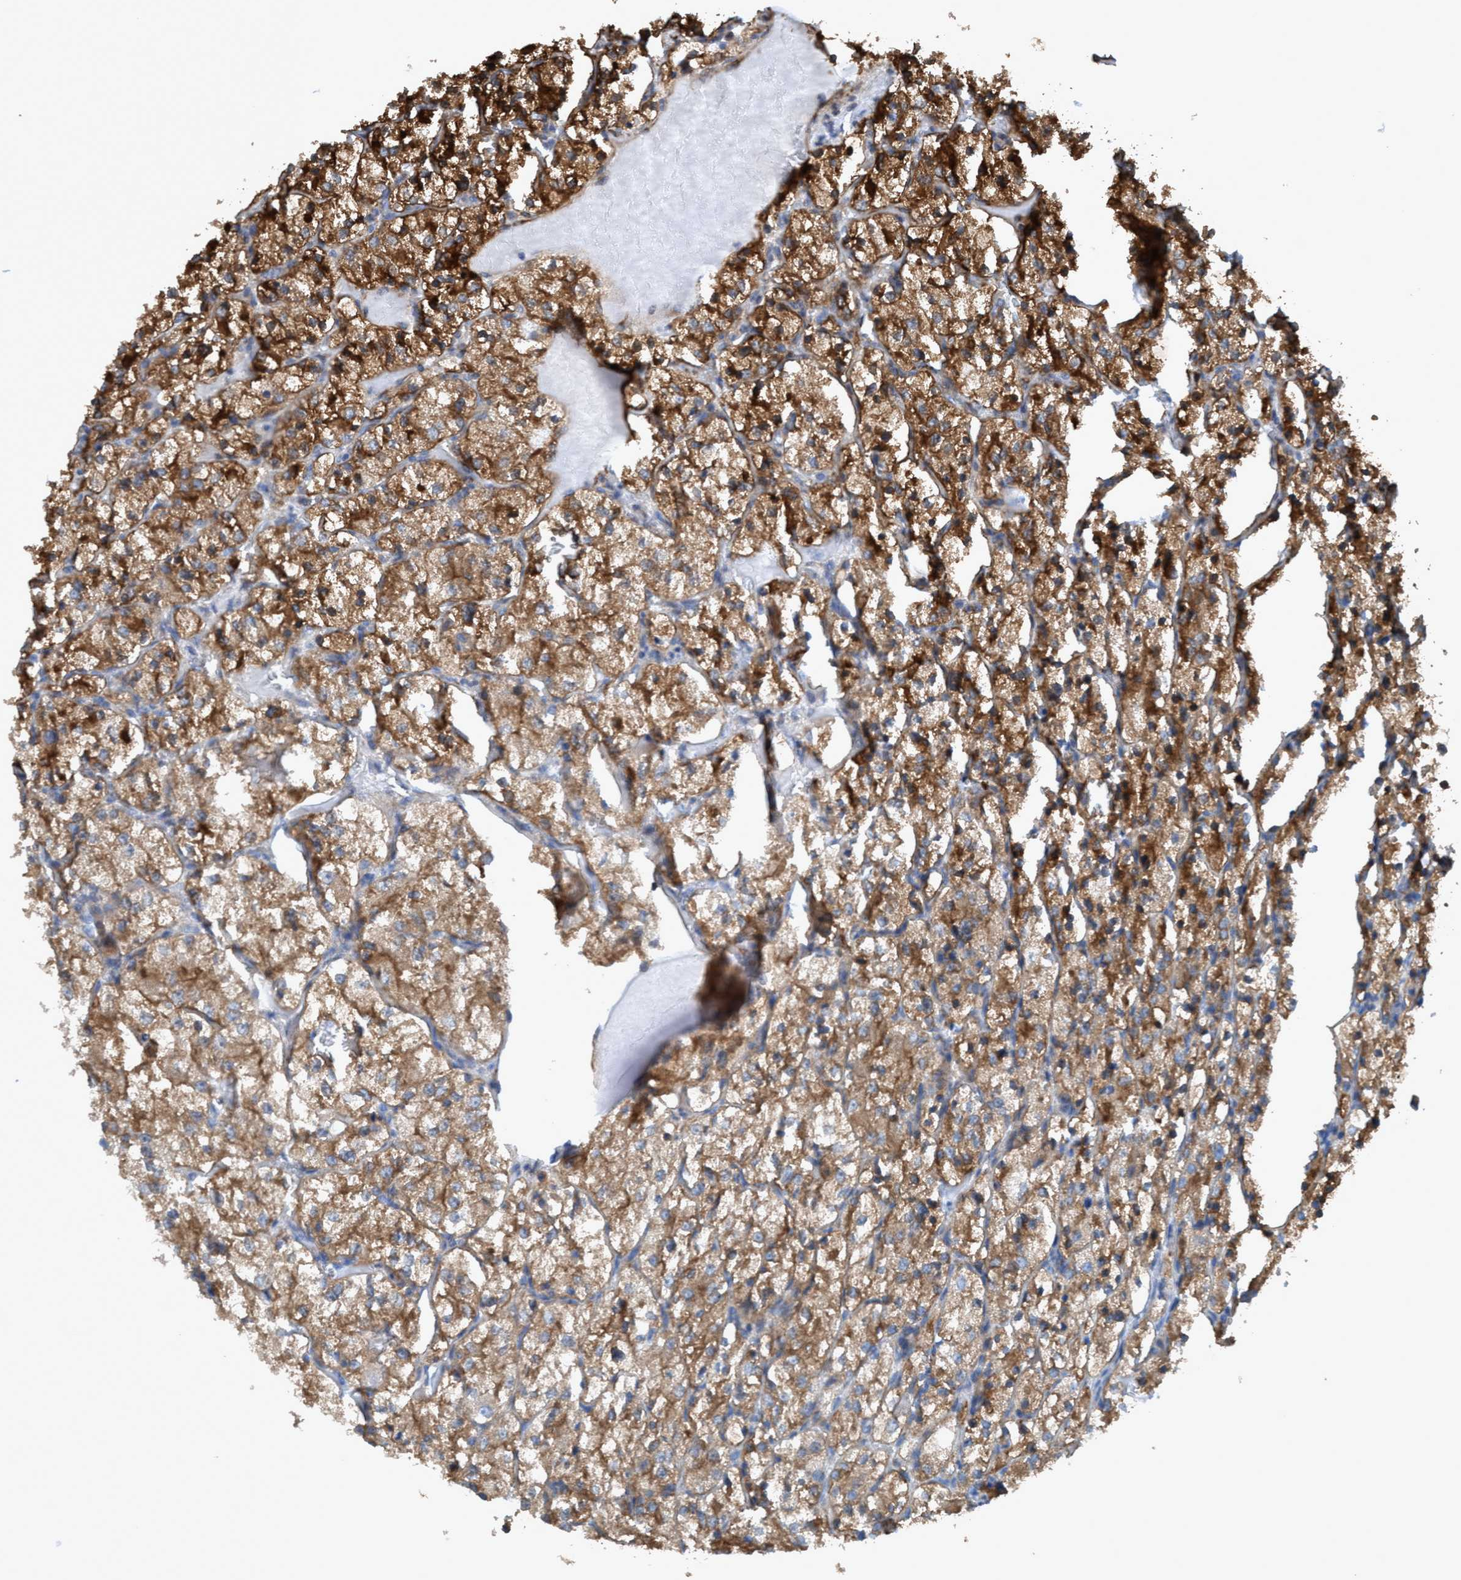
{"staining": {"intensity": "moderate", "quantity": ">75%", "location": "cytoplasmic/membranous"}, "tissue": "renal cancer", "cell_type": "Tumor cells", "image_type": "cancer", "snomed": [{"axis": "morphology", "description": "Adenocarcinoma, NOS"}, {"axis": "topography", "description": "Kidney"}], "caption": "The histopathology image exhibits immunohistochemical staining of renal cancer. There is moderate cytoplasmic/membranous positivity is seen in approximately >75% of tumor cells.", "gene": "NMT1", "patient": {"sex": "female", "age": 69}}